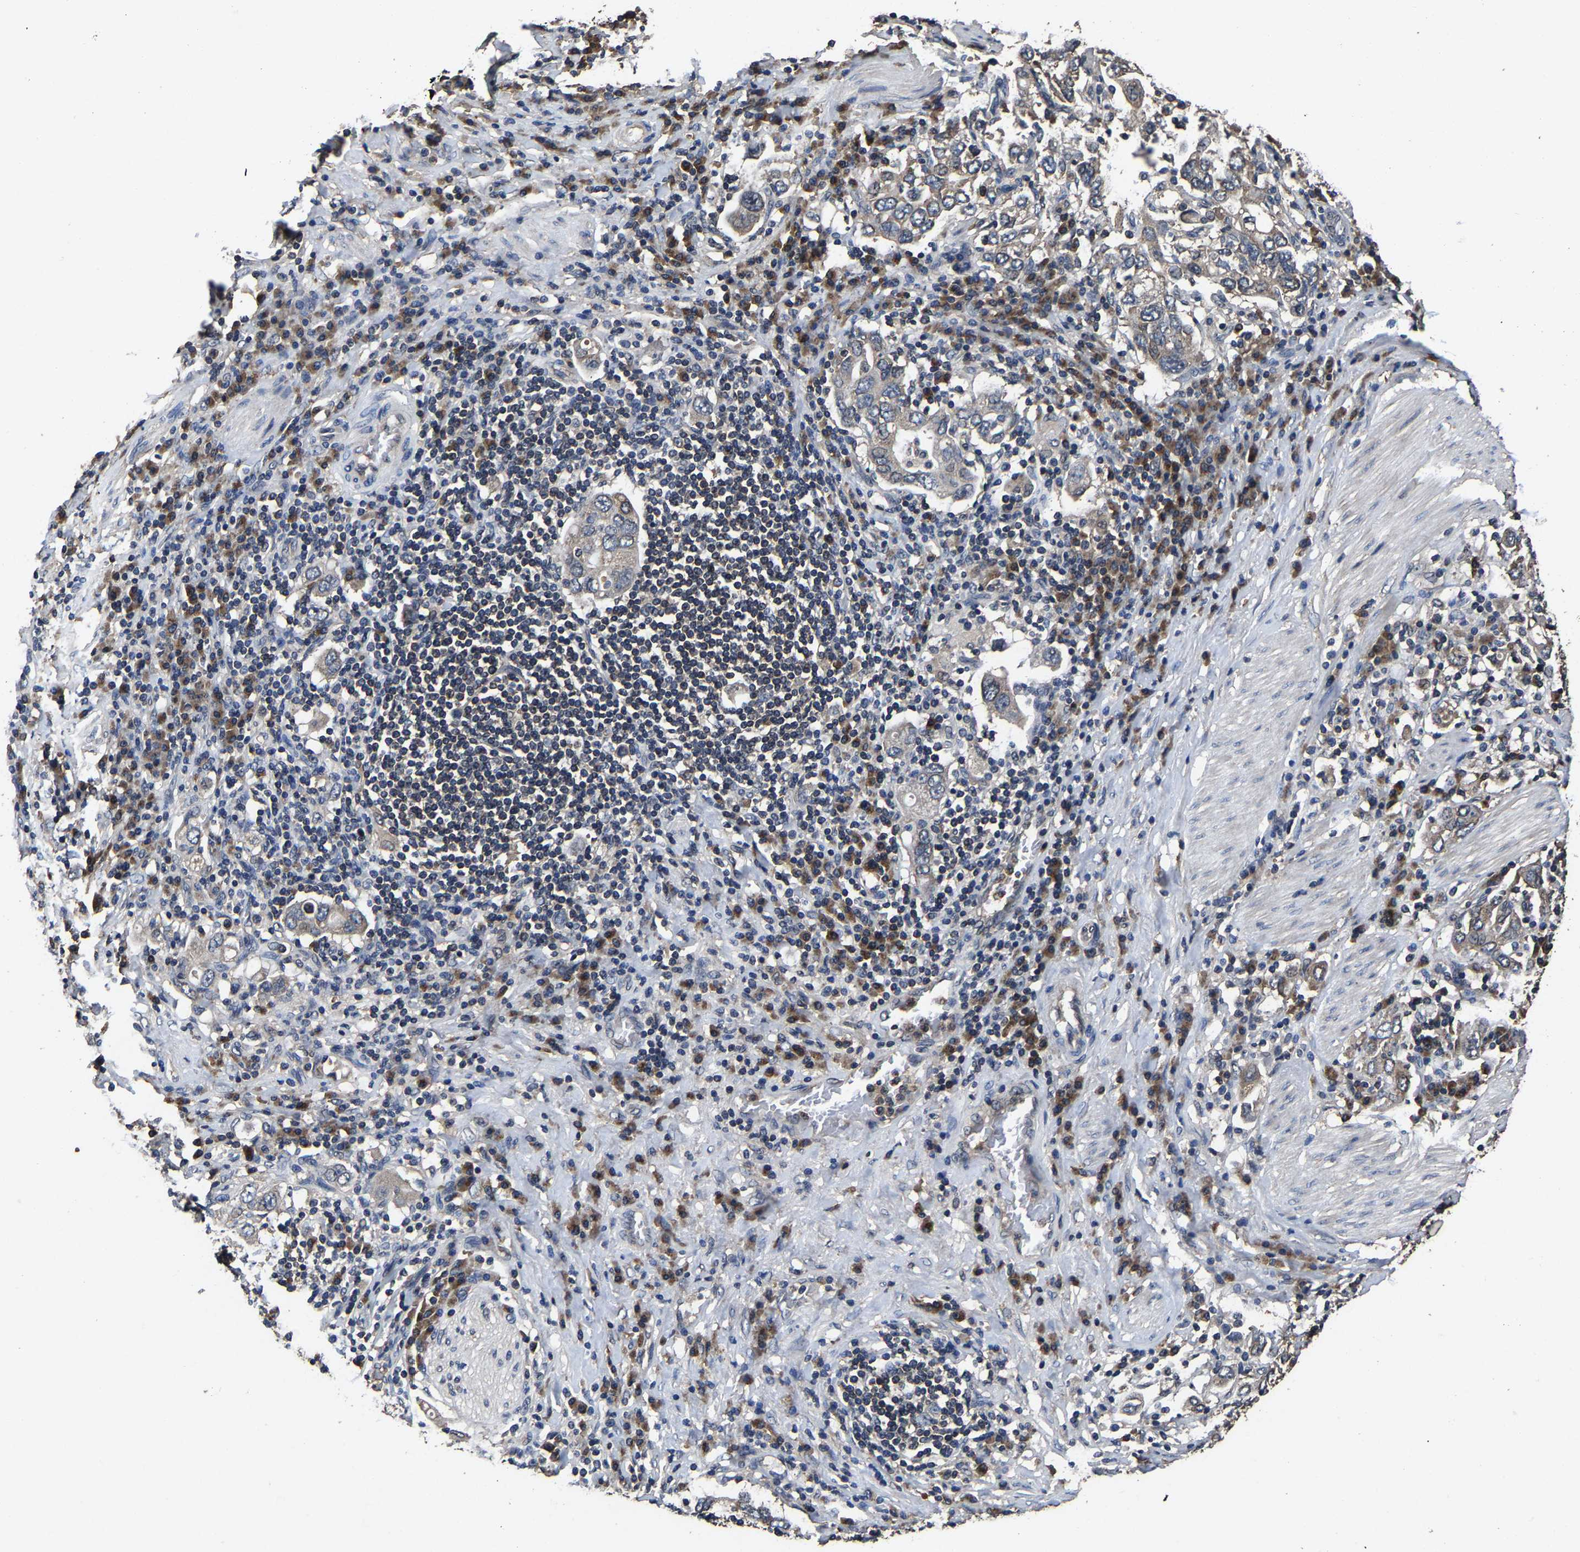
{"staining": {"intensity": "negative", "quantity": "none", "location": "none"}, "tissue": "stomach cancer", "cell_type": "Tumor cells", "image_type": "cancer", "snomed": [{"axis": "morphology", "description": "Adenocarcinoma, NOS"}, {"axis": "topography", "description": "Stomach, upper"}], "caption": "An image of stomach adenocarcinoma stained for a protein exhibits no brown staining in tumor cells.", "gene": "EBAG9", "patient": {"sex": "male", "age": 62}}